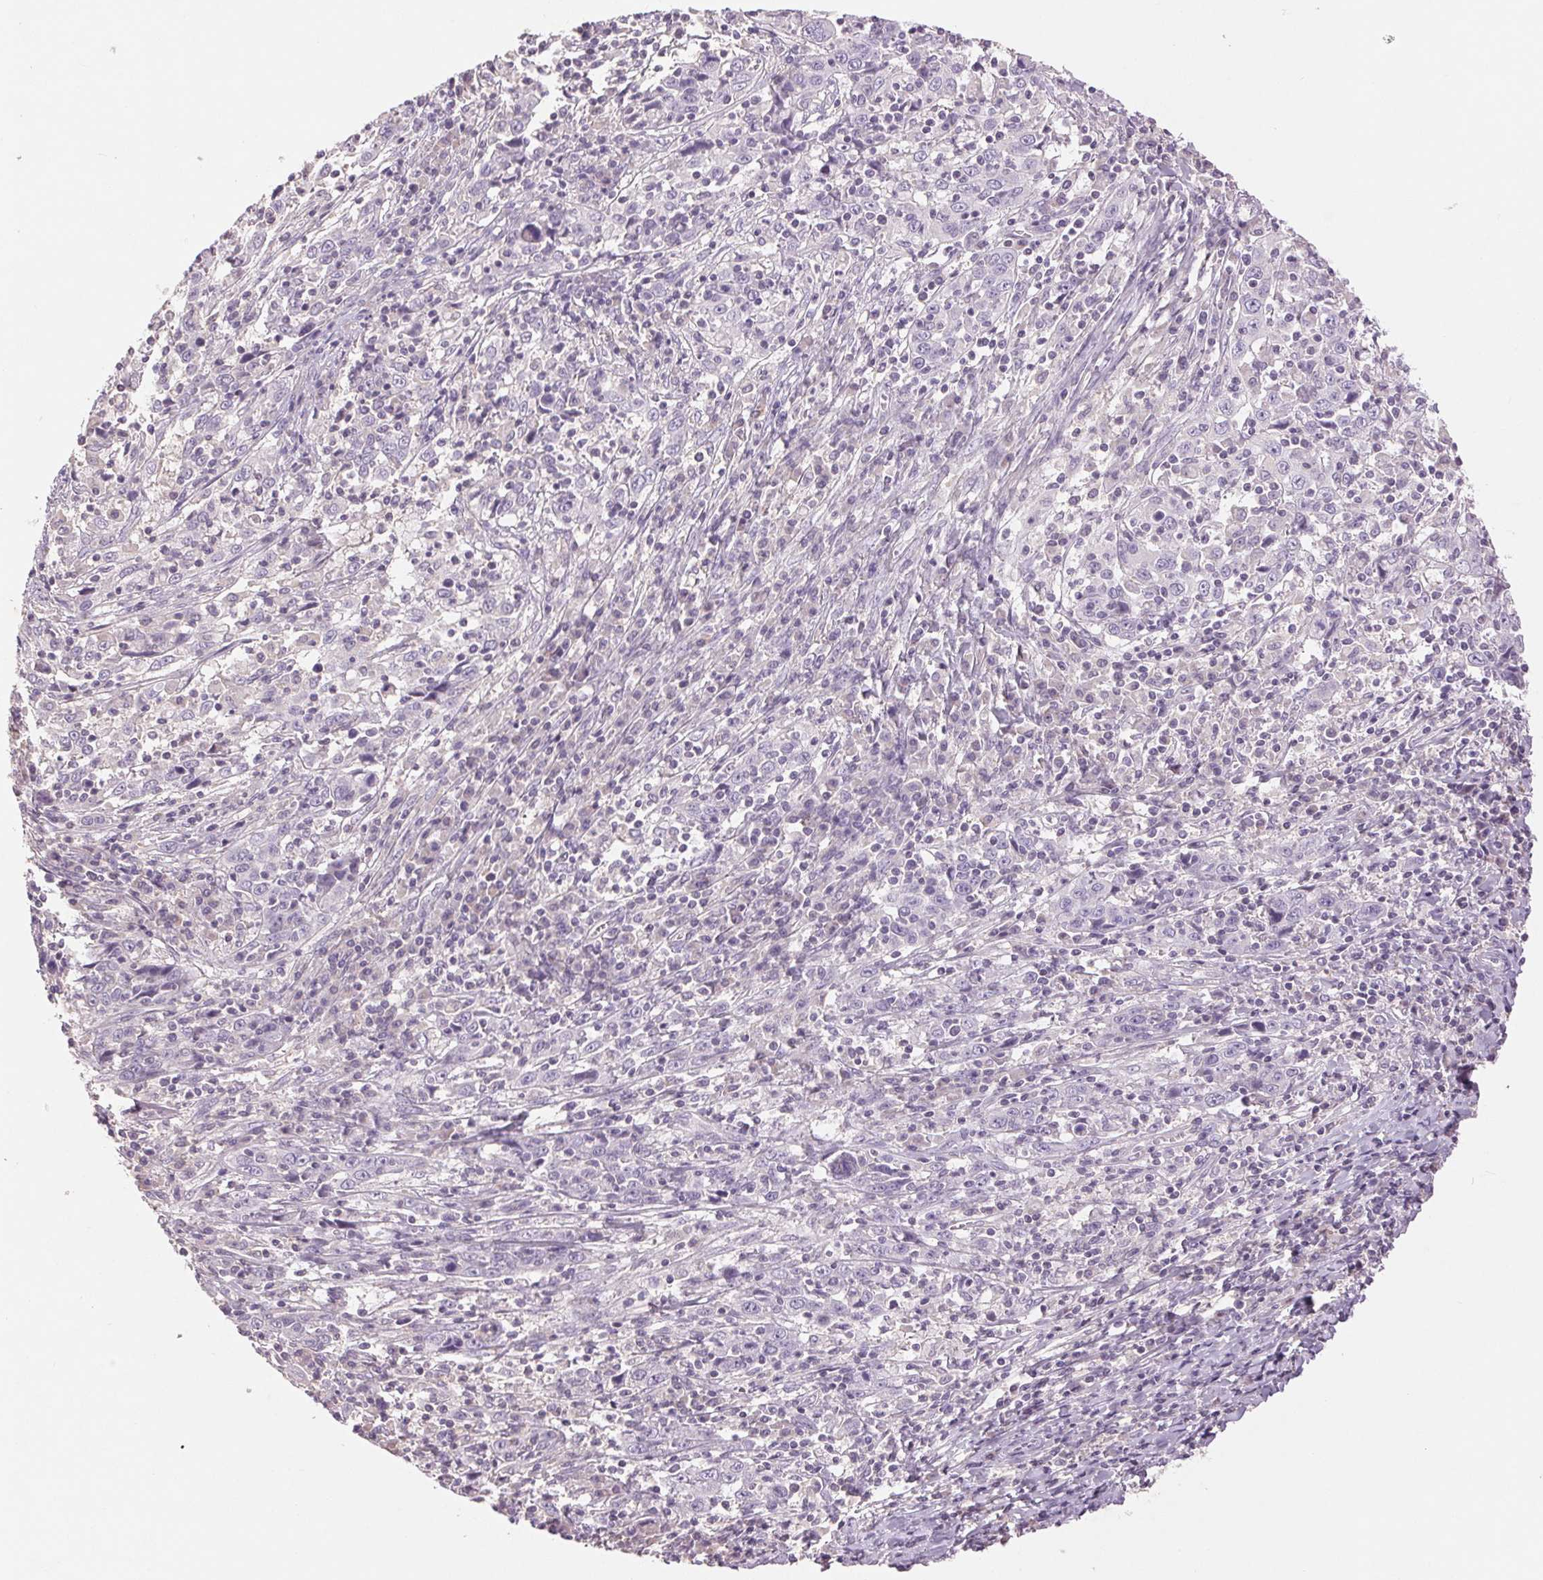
{"staining": {"intensity": "negative", "quantity": "none", "location": "none"}, "tissue": "cervical cancer", "cell_type": "Tumor cells", "image_type": "cancer", "snomed": [{"axis": "morphology", "description": "Squamous cell carcinoma, NOS"}, {"axis": "topography", "description": "Cervix"}], "caption": "IHC photomicrograph of human squamous cell carcinoma (cervical) stained for a protein (brown), which demonstrates no positivity in tumor cells.", "gene": "FXYD4", "patient": {"sex": "female", "age": 46}}